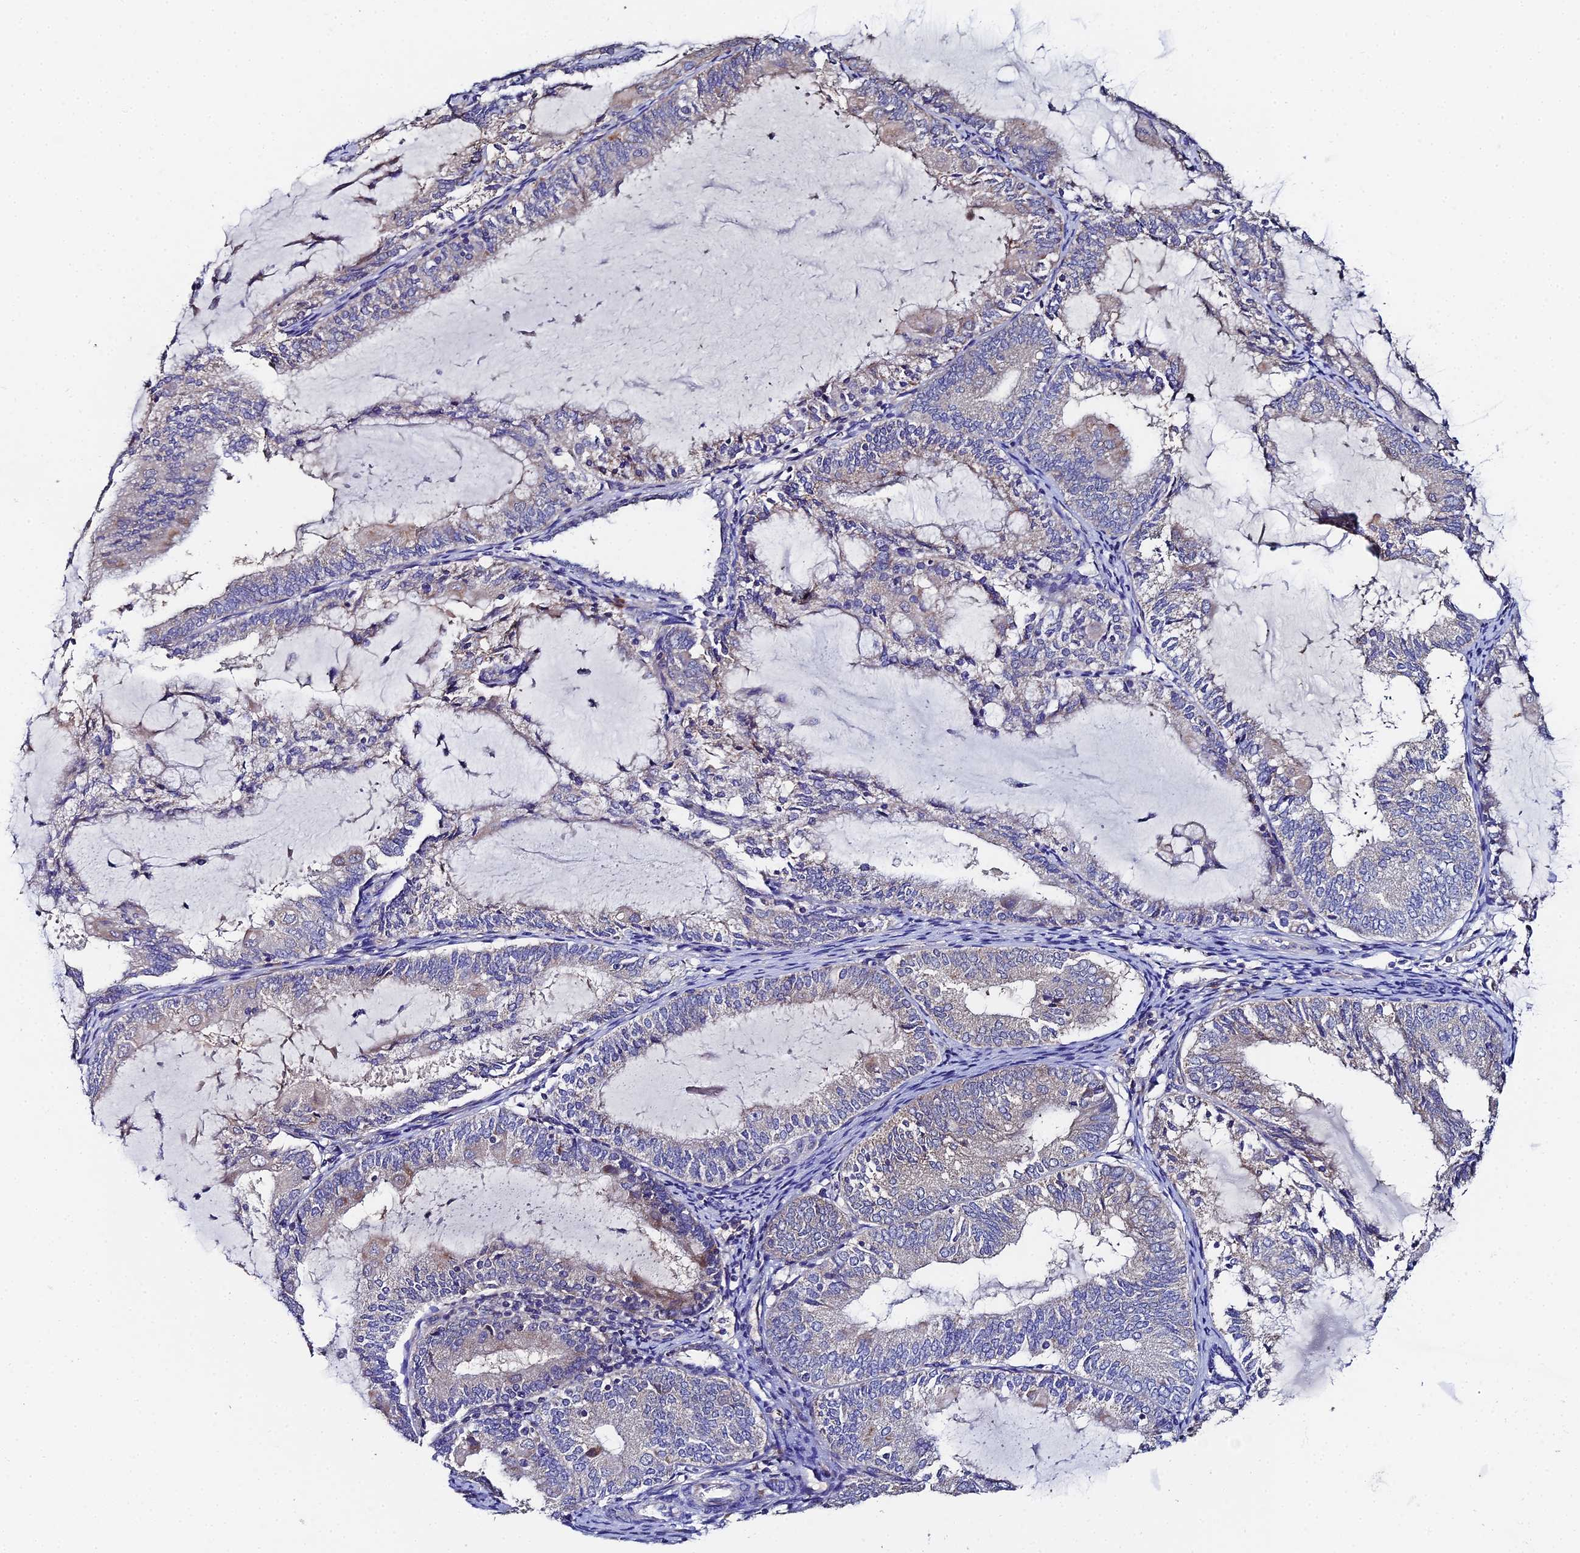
{"staining": {"intensity": "weak", "quantity": "<25%", "location": "cytoplasmic/membranous"}, "tissue": "endometrial cancer", "cell_type": "Tumor cells", "image_type": "cancer", "snomed": [{"axis": "morphology", "description": "Adenocarcinoma, NOS"}, {"axis": "topography", "description": "Endometrium"}], "caption": "There is no significant staining in tumor cells of endometrial cancer.", "gene": "UBE2L3", "patient": {"sex": "female", "age": 81}}